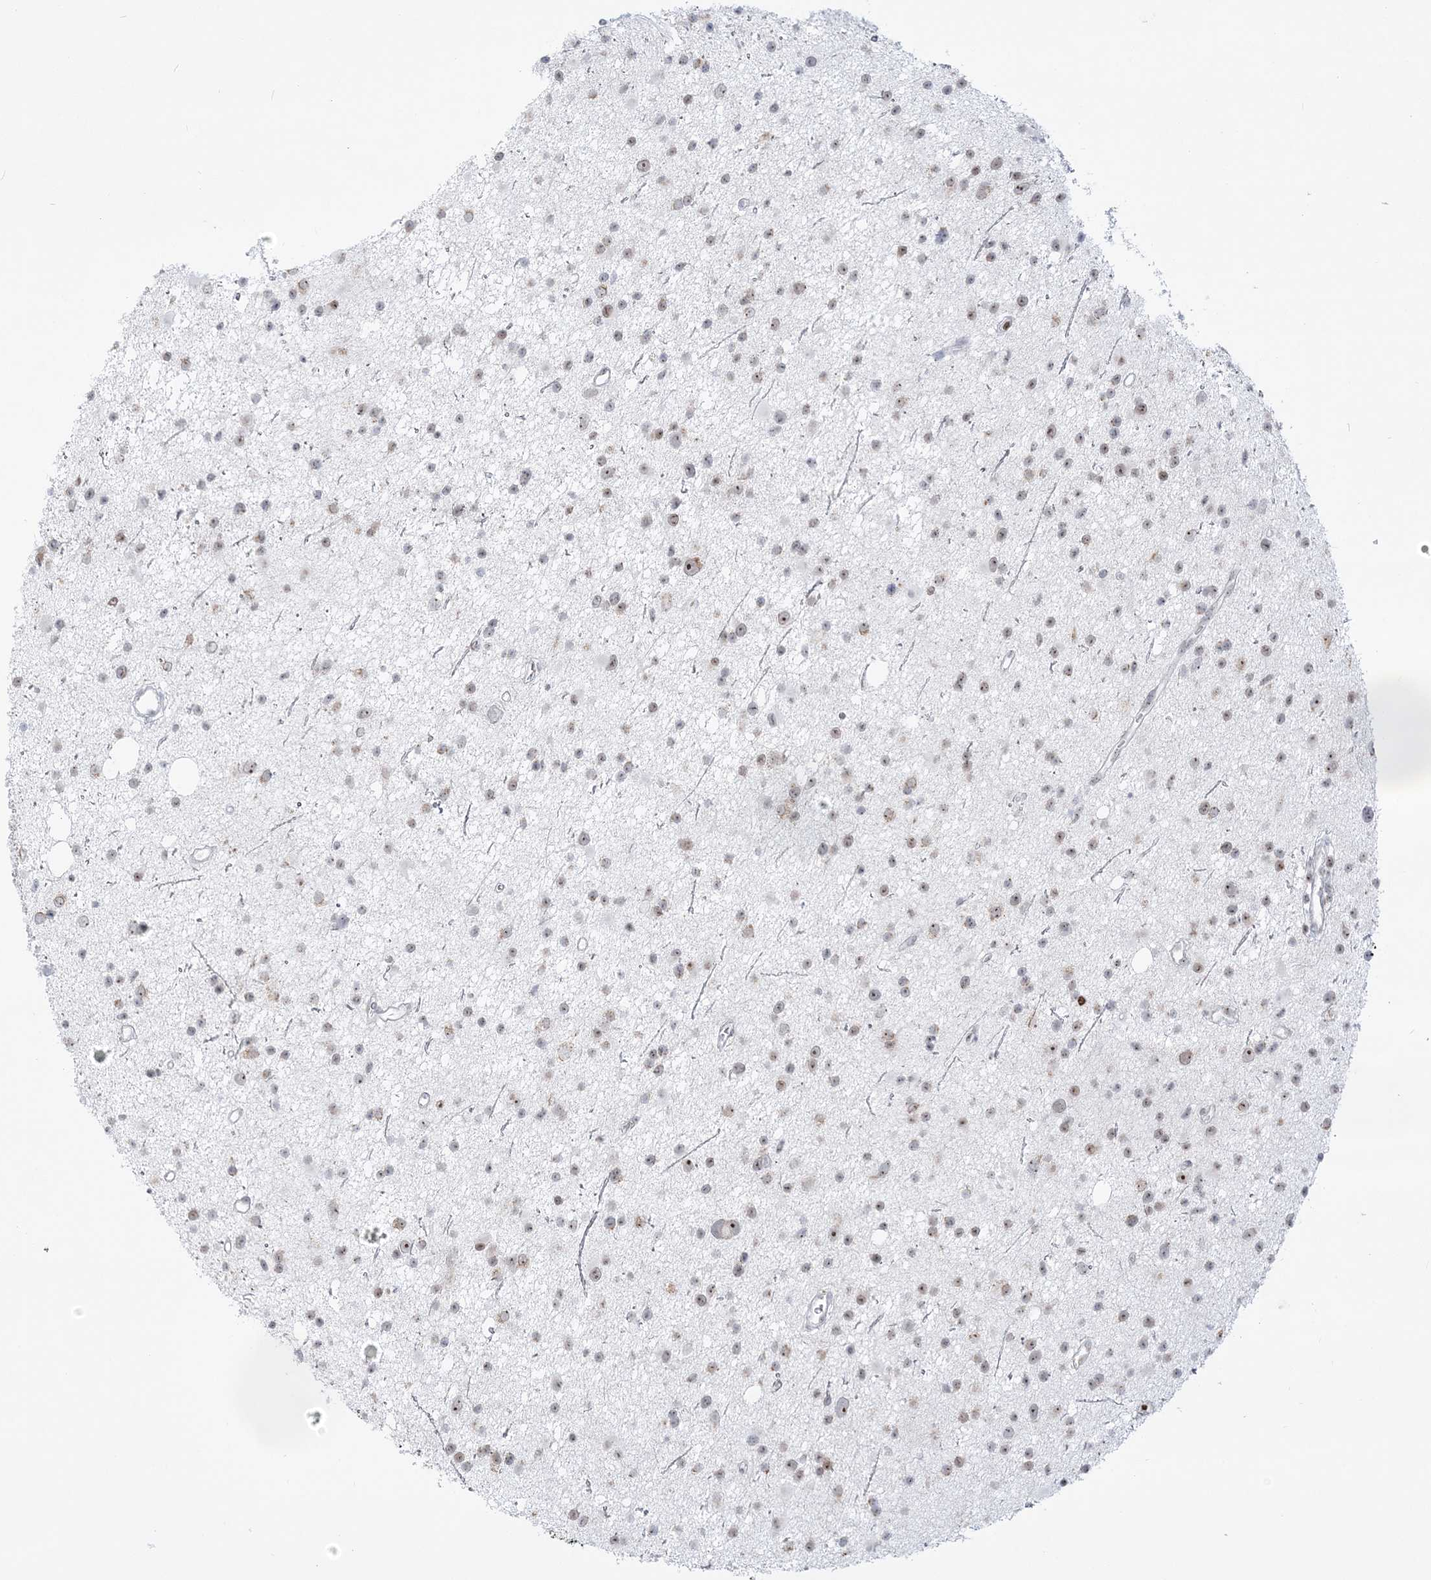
{"staining": {"intensity": "weak", "quantity": "25%-75%", "location": "nuclear"}, "tissue": "glioma", "cell_type": "Tumor cells", "image_type": "cancer", "snomed": [{"axis": "morphology", "description": "Glioma, malignant, Low grade"}, {"axis": "topography", "description": "Cerebral cortex"}], "caption": "DAB immunohistochemical staining of human glioma shows weak nuclear protein staining in approximately 25%-75% of tumor cells. (IHC, brightfield microscopy, high magnification).", "gene": "DDX21", "patient": {"sex": "female", "age": 39}}